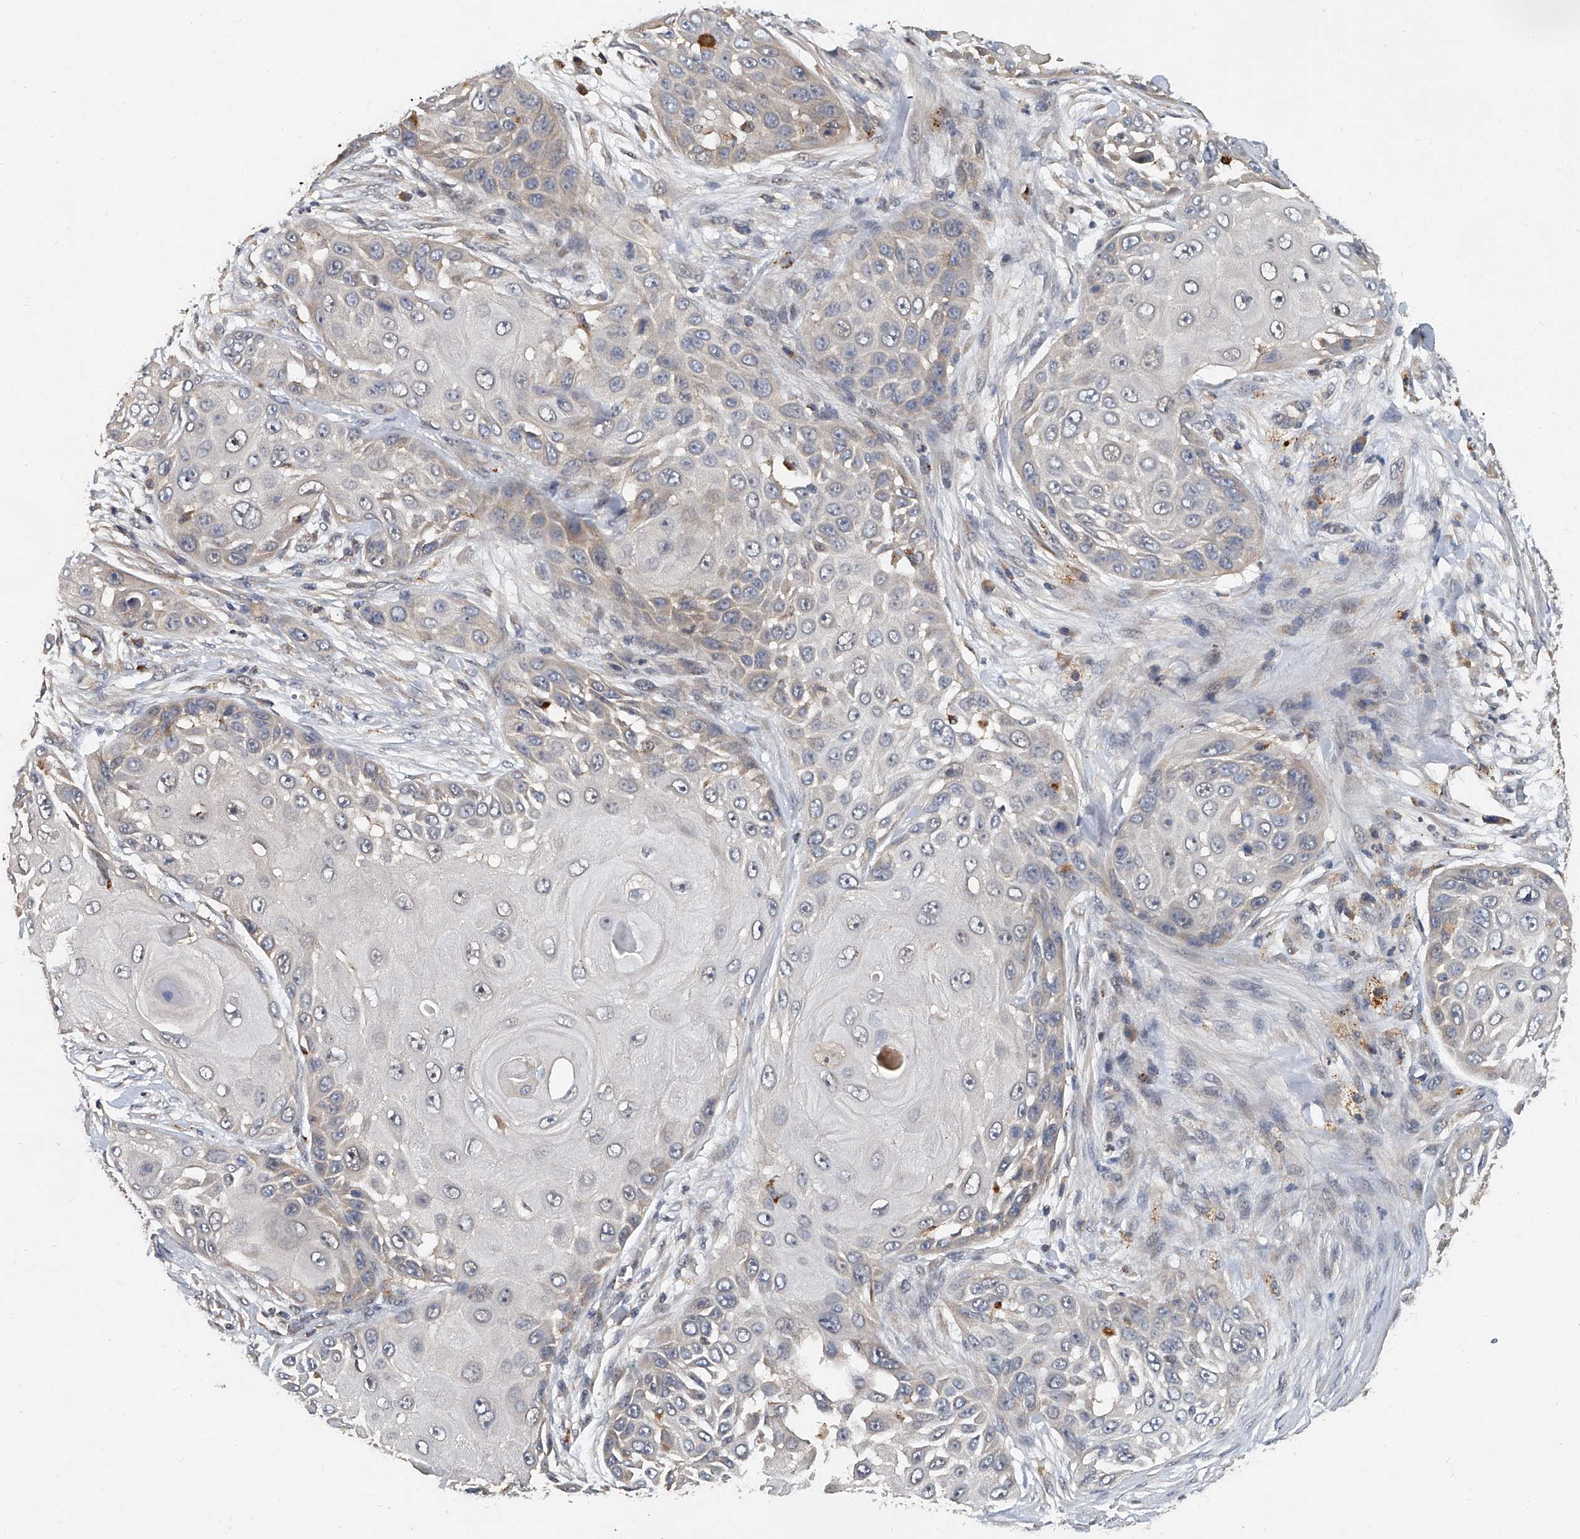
{"staining": {"intensity": "negative", "quantity": "none", "location": "none"}, "tissue": "skin cancer", "cell_type": "Tumor cells", "image_type": "cancer", "snomed": [{"axis": "morphology", "description": "Squamous cell carcinoma, NOS"}, {"axis": "topography", "description": "Skin"}], "caption": "Immunohistochemistry (IHC) histopathology image of neoplastic tissue: skin cancer (squamous cell carcinoma) stained with DAB reveals no significant protein expression in tumor cells.", "gene": "JAG2", "patient": {"sex": "female", "age": 44}}